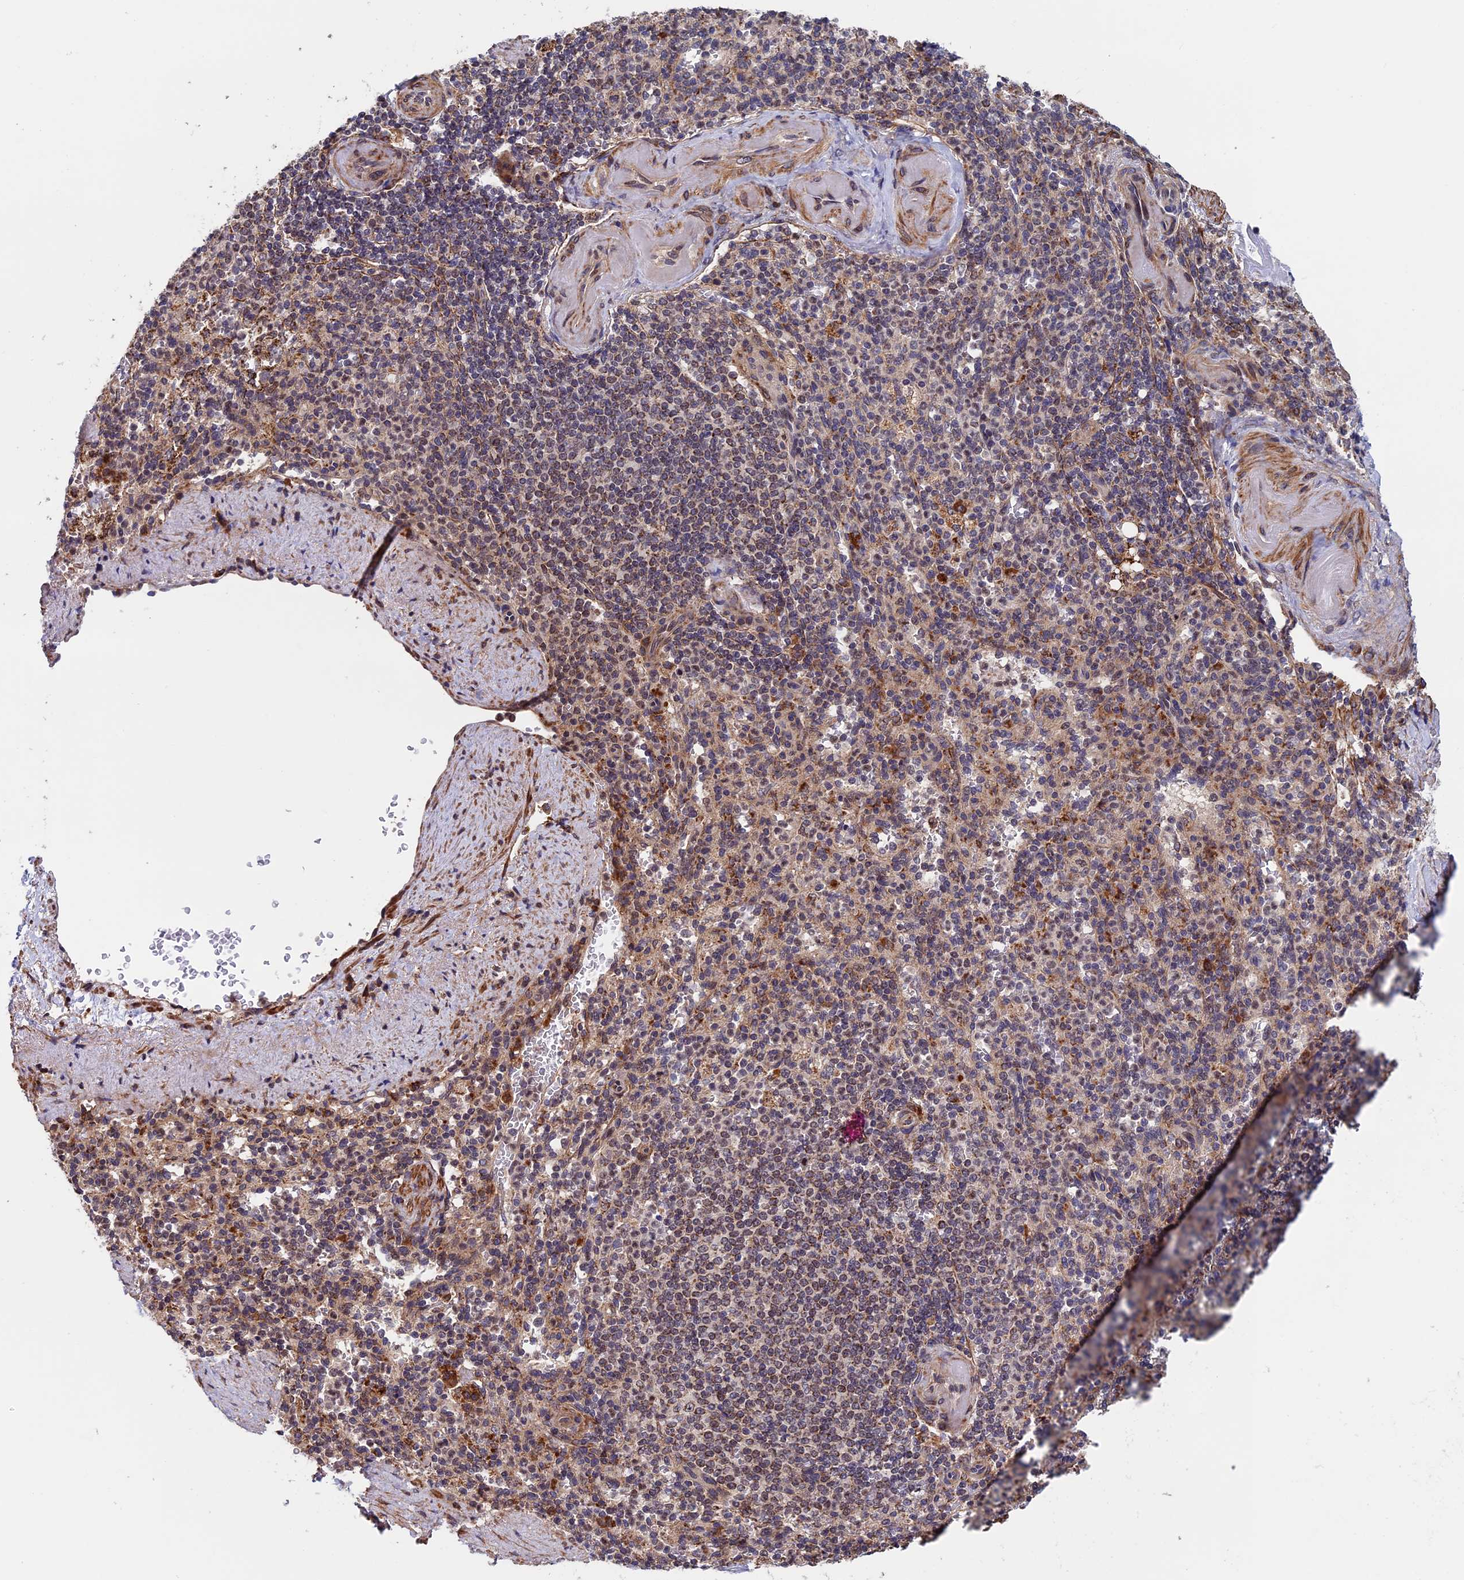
{"staining": {"intensity": "weak", "quantity": "25%-75%", "location": "cytoplasmic/membranous"}, "tissue": "spleen", "cell_type": "Cells in red pulp", "image_type": "normal", "snomed": [{"axis": "morphology", "description": "Normal tissue, NOS"}, {"axis": "topography", "description": "Spleen"}], "caption": "Immunohistochemical staining of normal human spleen exhibits low levels of weak cytoplasmic/membranous positivity in approximately 25%-75% of cells in red pulp.", "gene": "RNF17", "patient": {"sex": "female", "age": 74}}